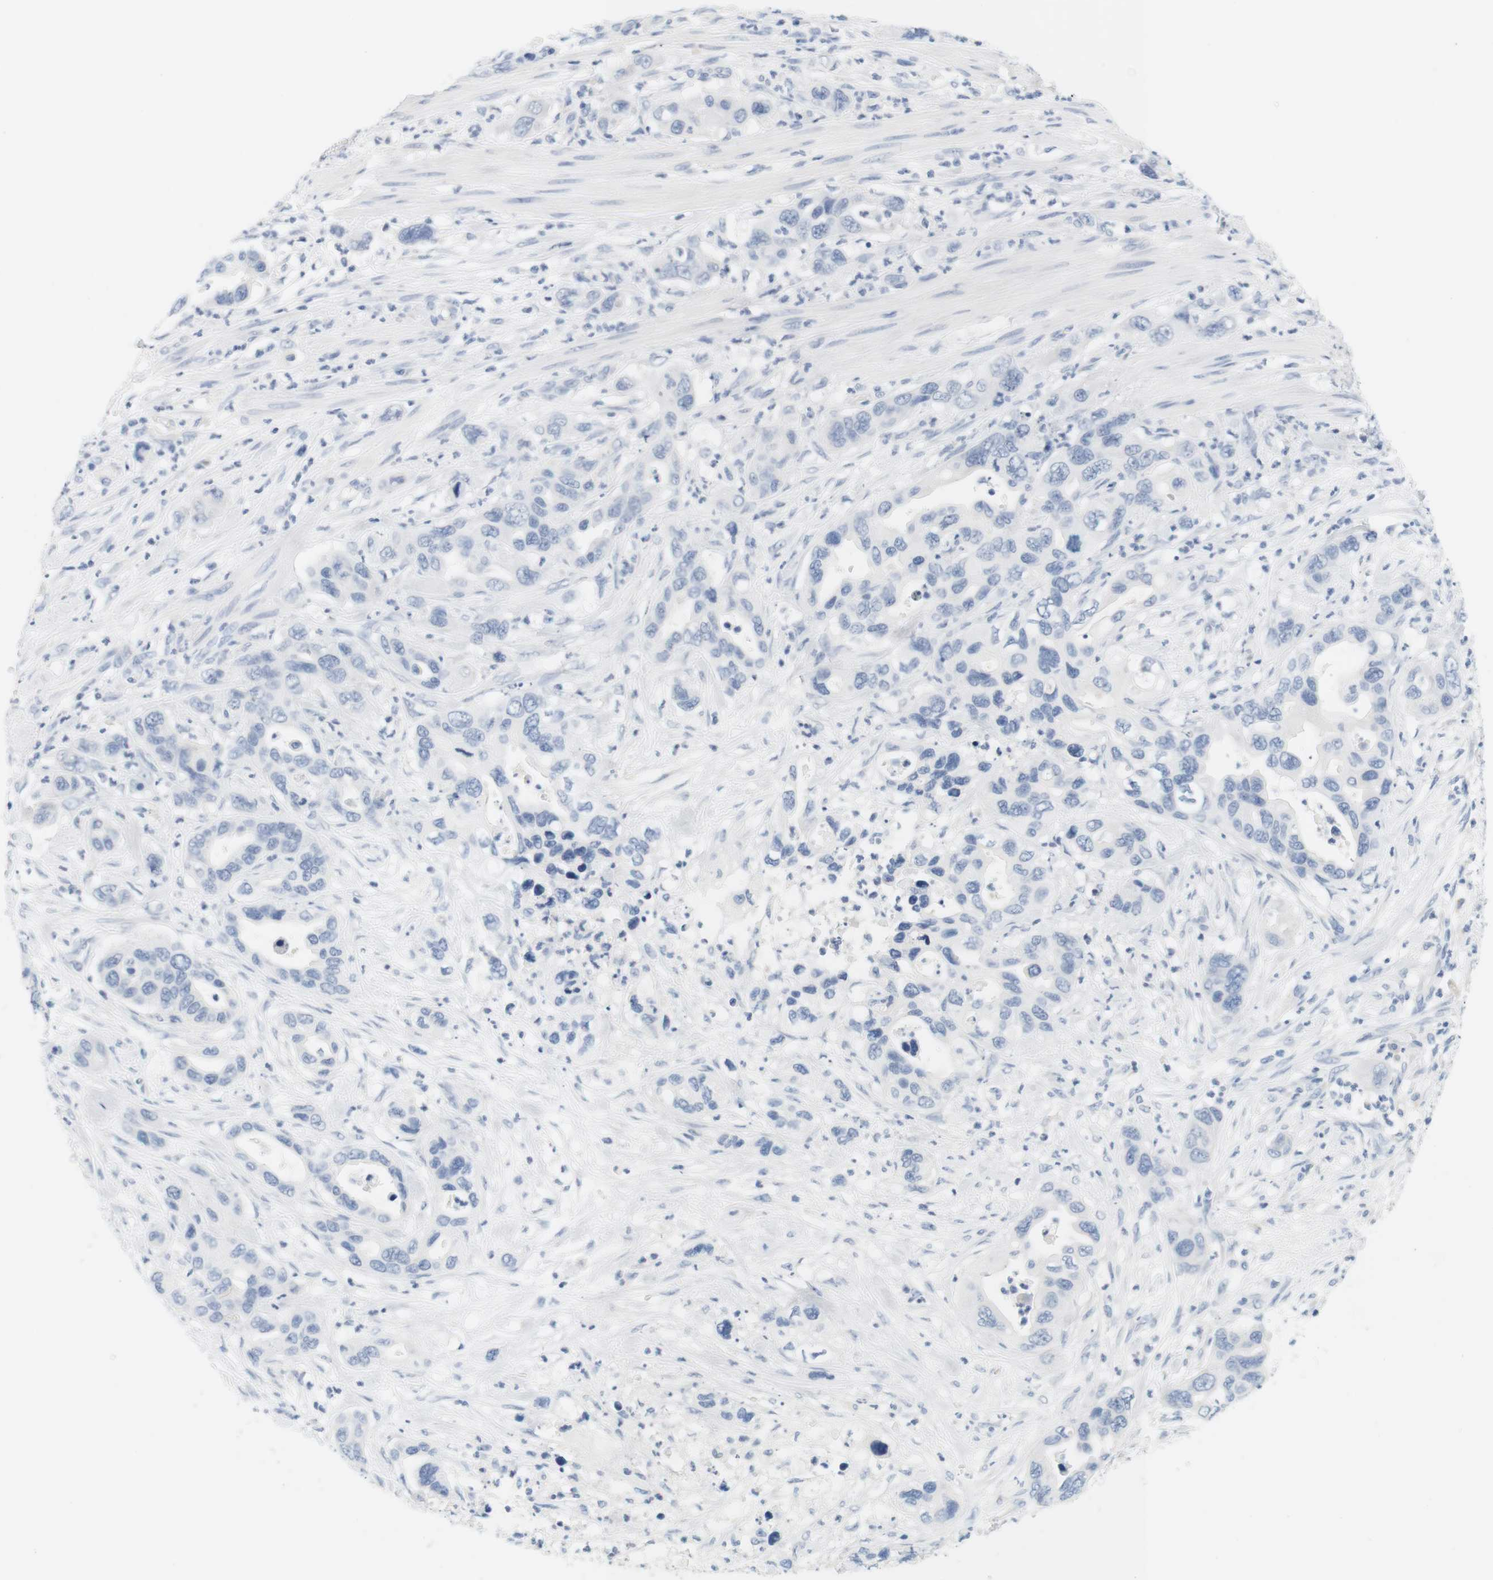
{"staining": {"intensity": "negative", "quantity": "none", "location": "none"}, "tissue": "pancreatic cancer", "cell_type": "Tumor cells", "image_type": "cancer", "snomed": [{"axis": "morphology", "description": "Adenocarcinoma, NOS"}, {"axis": "topography", "description": "Pancreas"}], "caption": "This histopathology image is of pancreatic cancer (adenocarcinoma) stained with immunohistochemistry to label a protein in brown with the nuclei are counter-stained blue. There is no staining in tumor cells.", "gene": "OPRM1", "patient": {"sex": "female", "age": 71}}